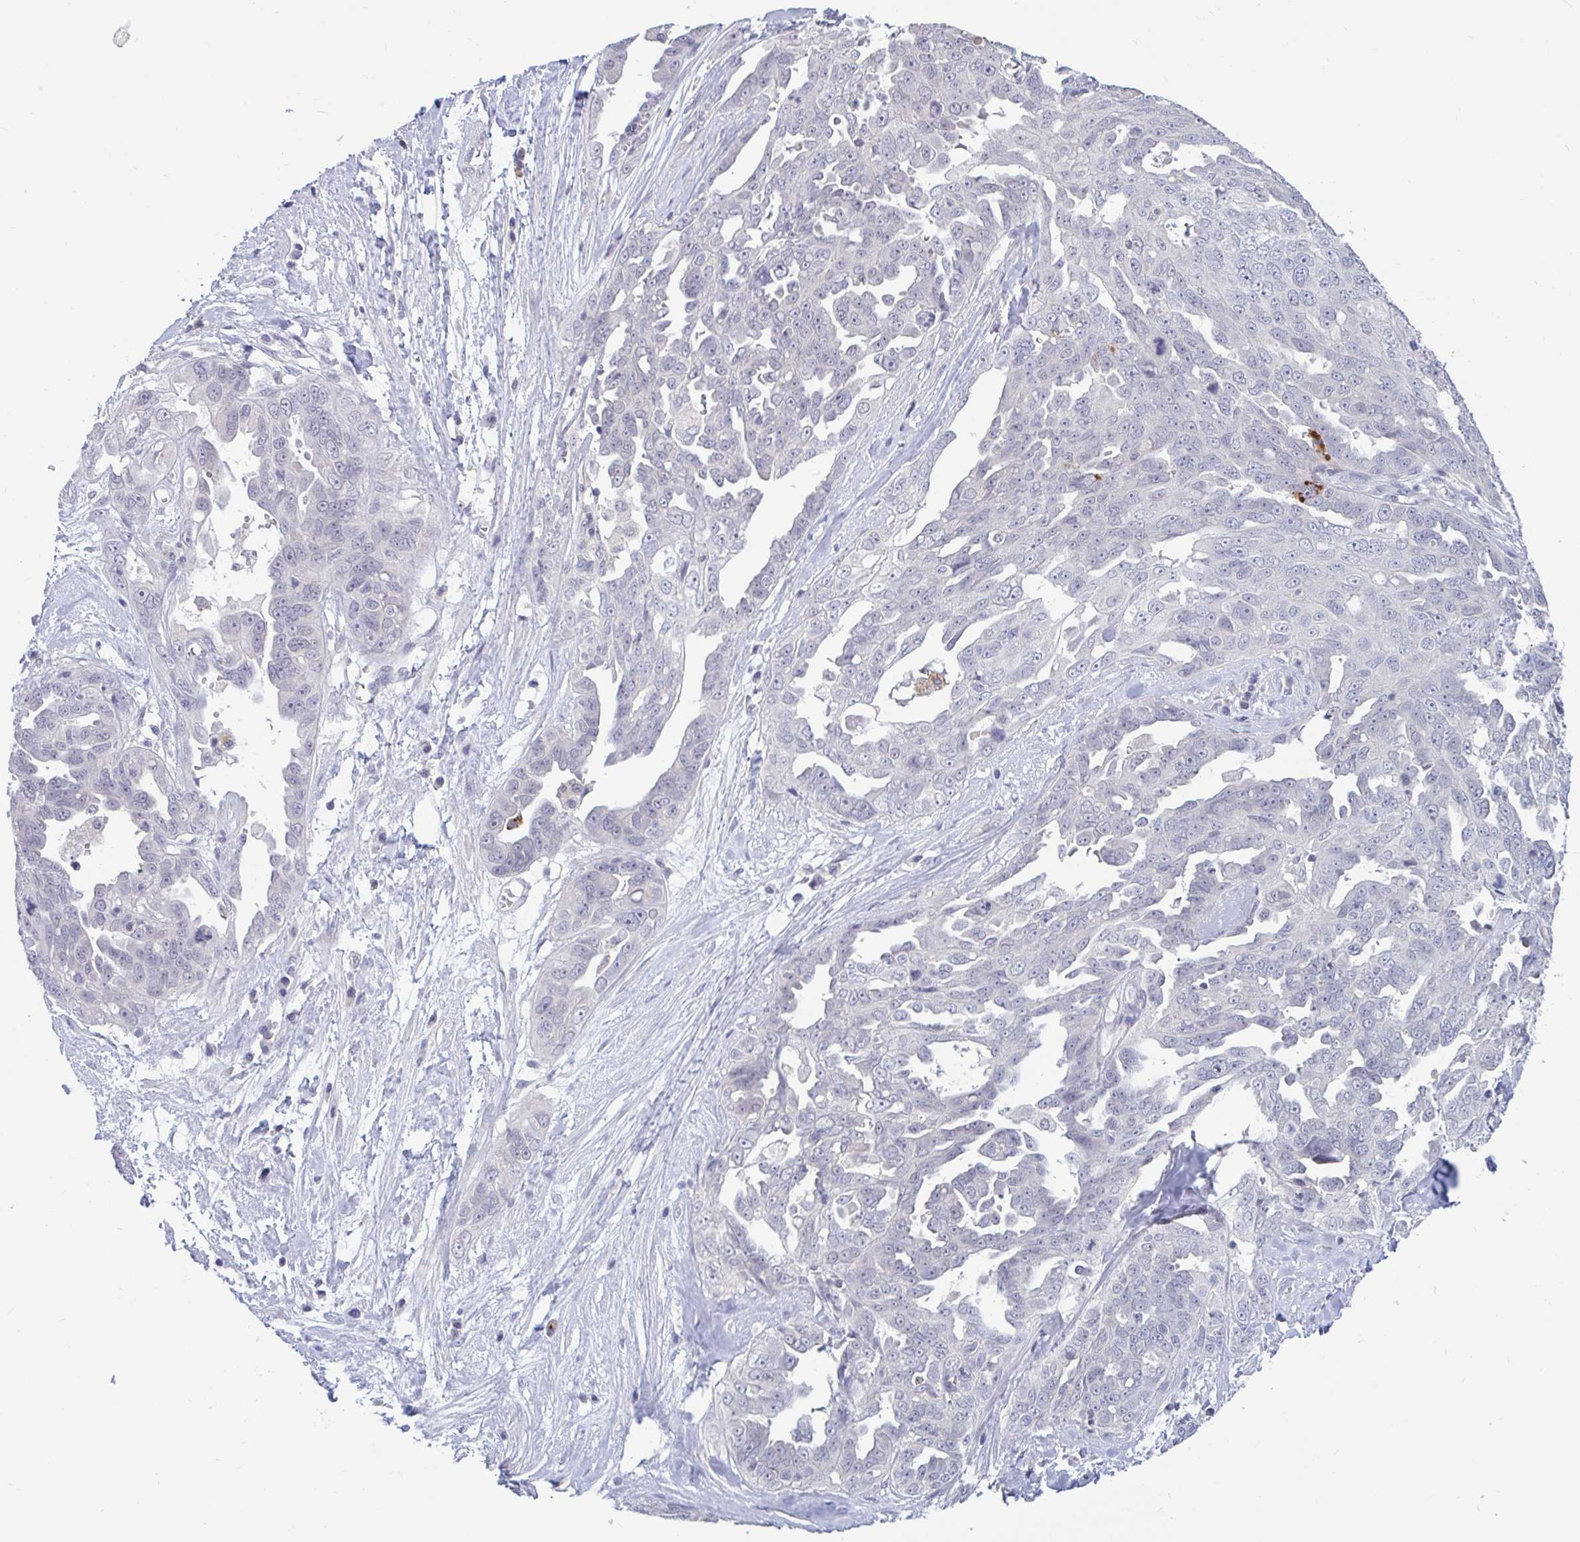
{"staining": {"intensity": "negative", "quantity": "none", "location": "none"}, "tissue": "ovarian cancer", "cell_type": "Tumor cells", "image_type": "cancer", "snomed": [{"axis": "morphology", "description": "Carcinoma, endometroid"}, {"axis": "topography", "description": "Ovary"}], "caption": "An IHC histopathology image of ovarian endometroid carcinoma is shown. There is no staining in tumor cells of ovarian endometroid carcinoma. (DAB (3,3'-diaminobenzidine) immunohistochemistry visualized using brightfield microscopy, high magnification).", "gene": "ARPP19", "patient": {"sex": "female", "age": 70}}